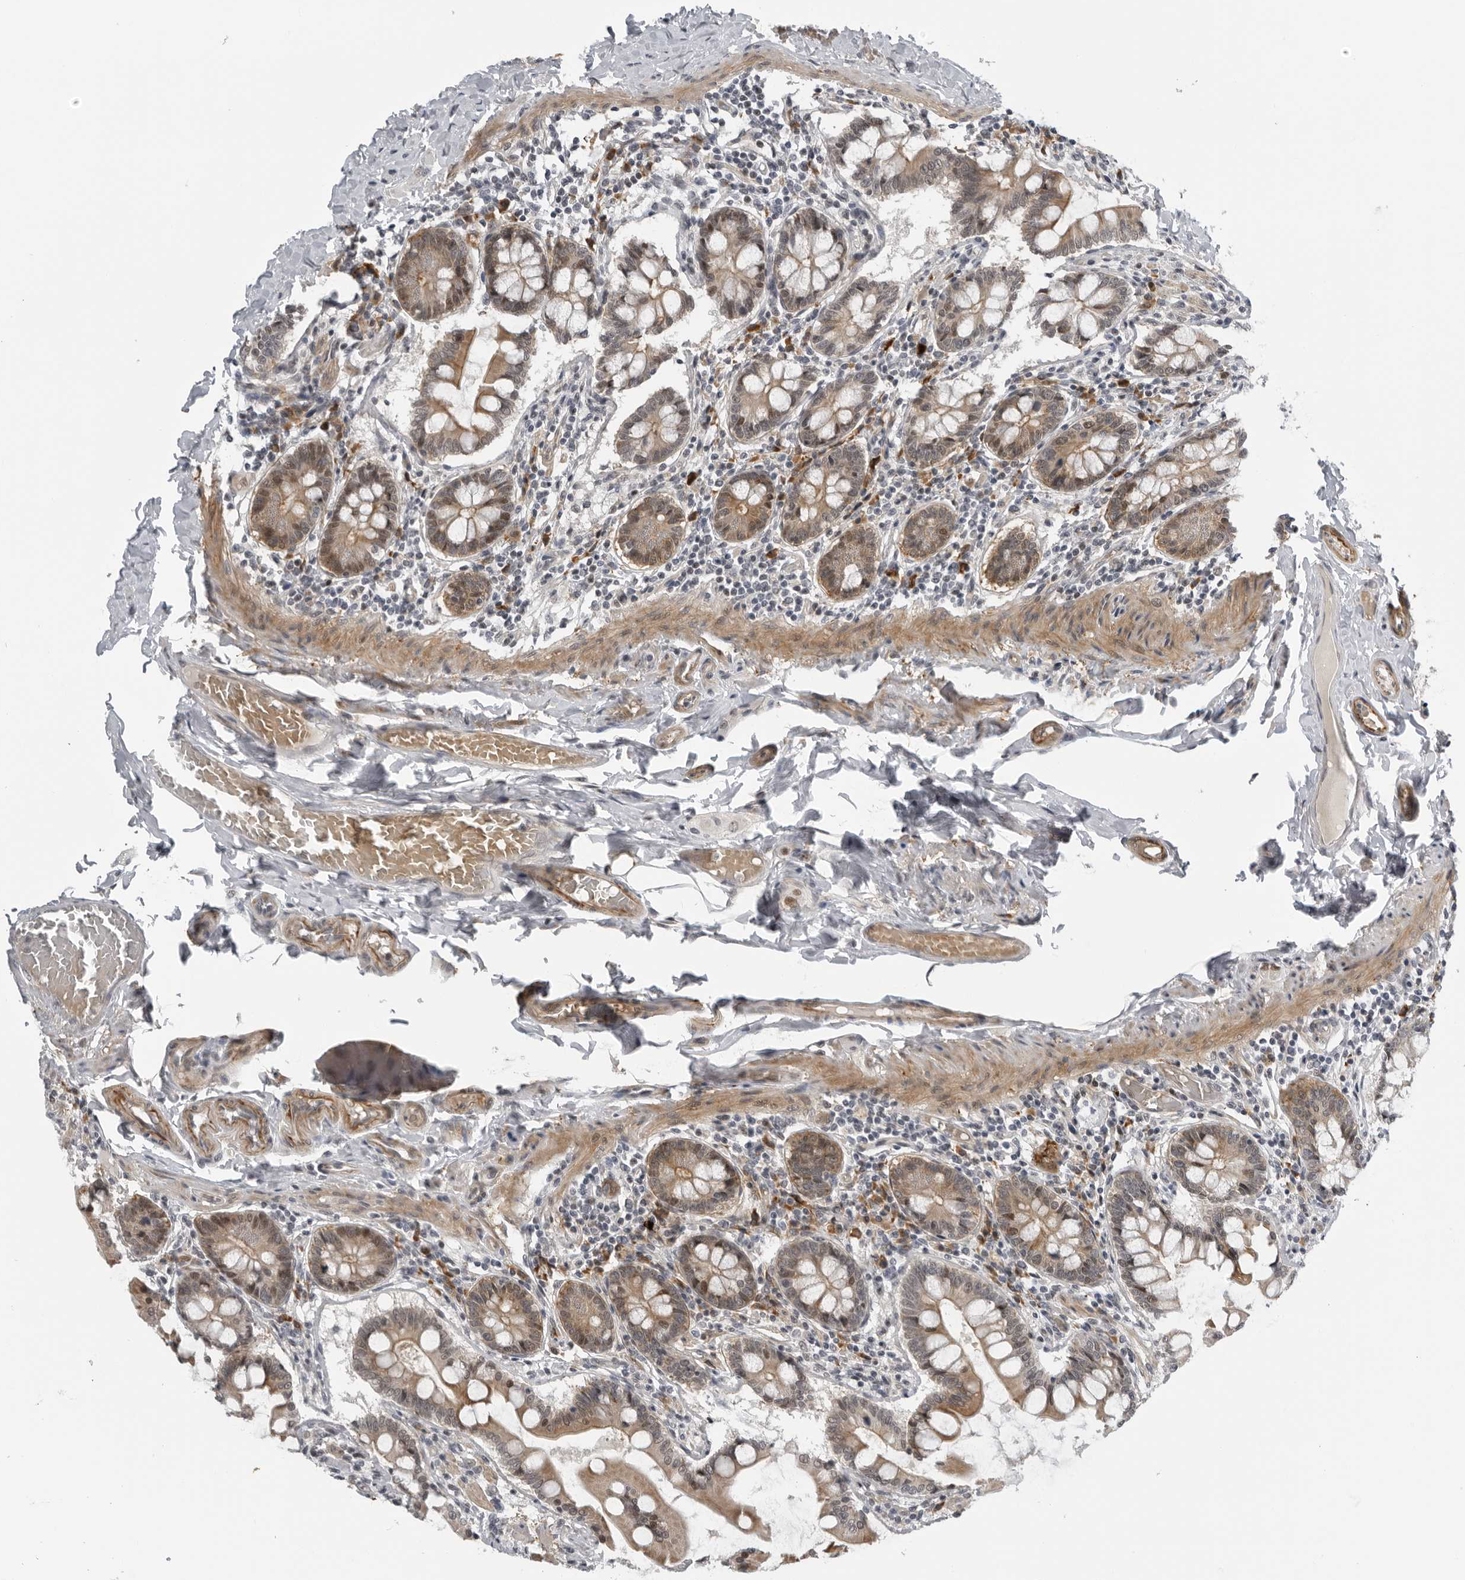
{"staining": {"intensity": "strong", "quantity": "25%-75%", "location": "cytoplasmic/membranous,nuclear"}, "tissue": "small intestine", "cell_type": "Glandular cells", "image_type": "normal", "snomed": [{"axis": "morphology", "description": "Normal tissue, NOS"}, {"axis": "topography", "description": "Small intestine"}], "caption": "Immunohistochemical staining of unremarkable small intestine displays 25%-75% levels of strong cytoplasmic/membranous,nuclear protein staining in about 25%-75% of glandular cells. (DAB IHC, brown staining for protein, blue staining for nuclei).", "gene": "ALPK2", "patient": {"sex": "male", "age": 41}}